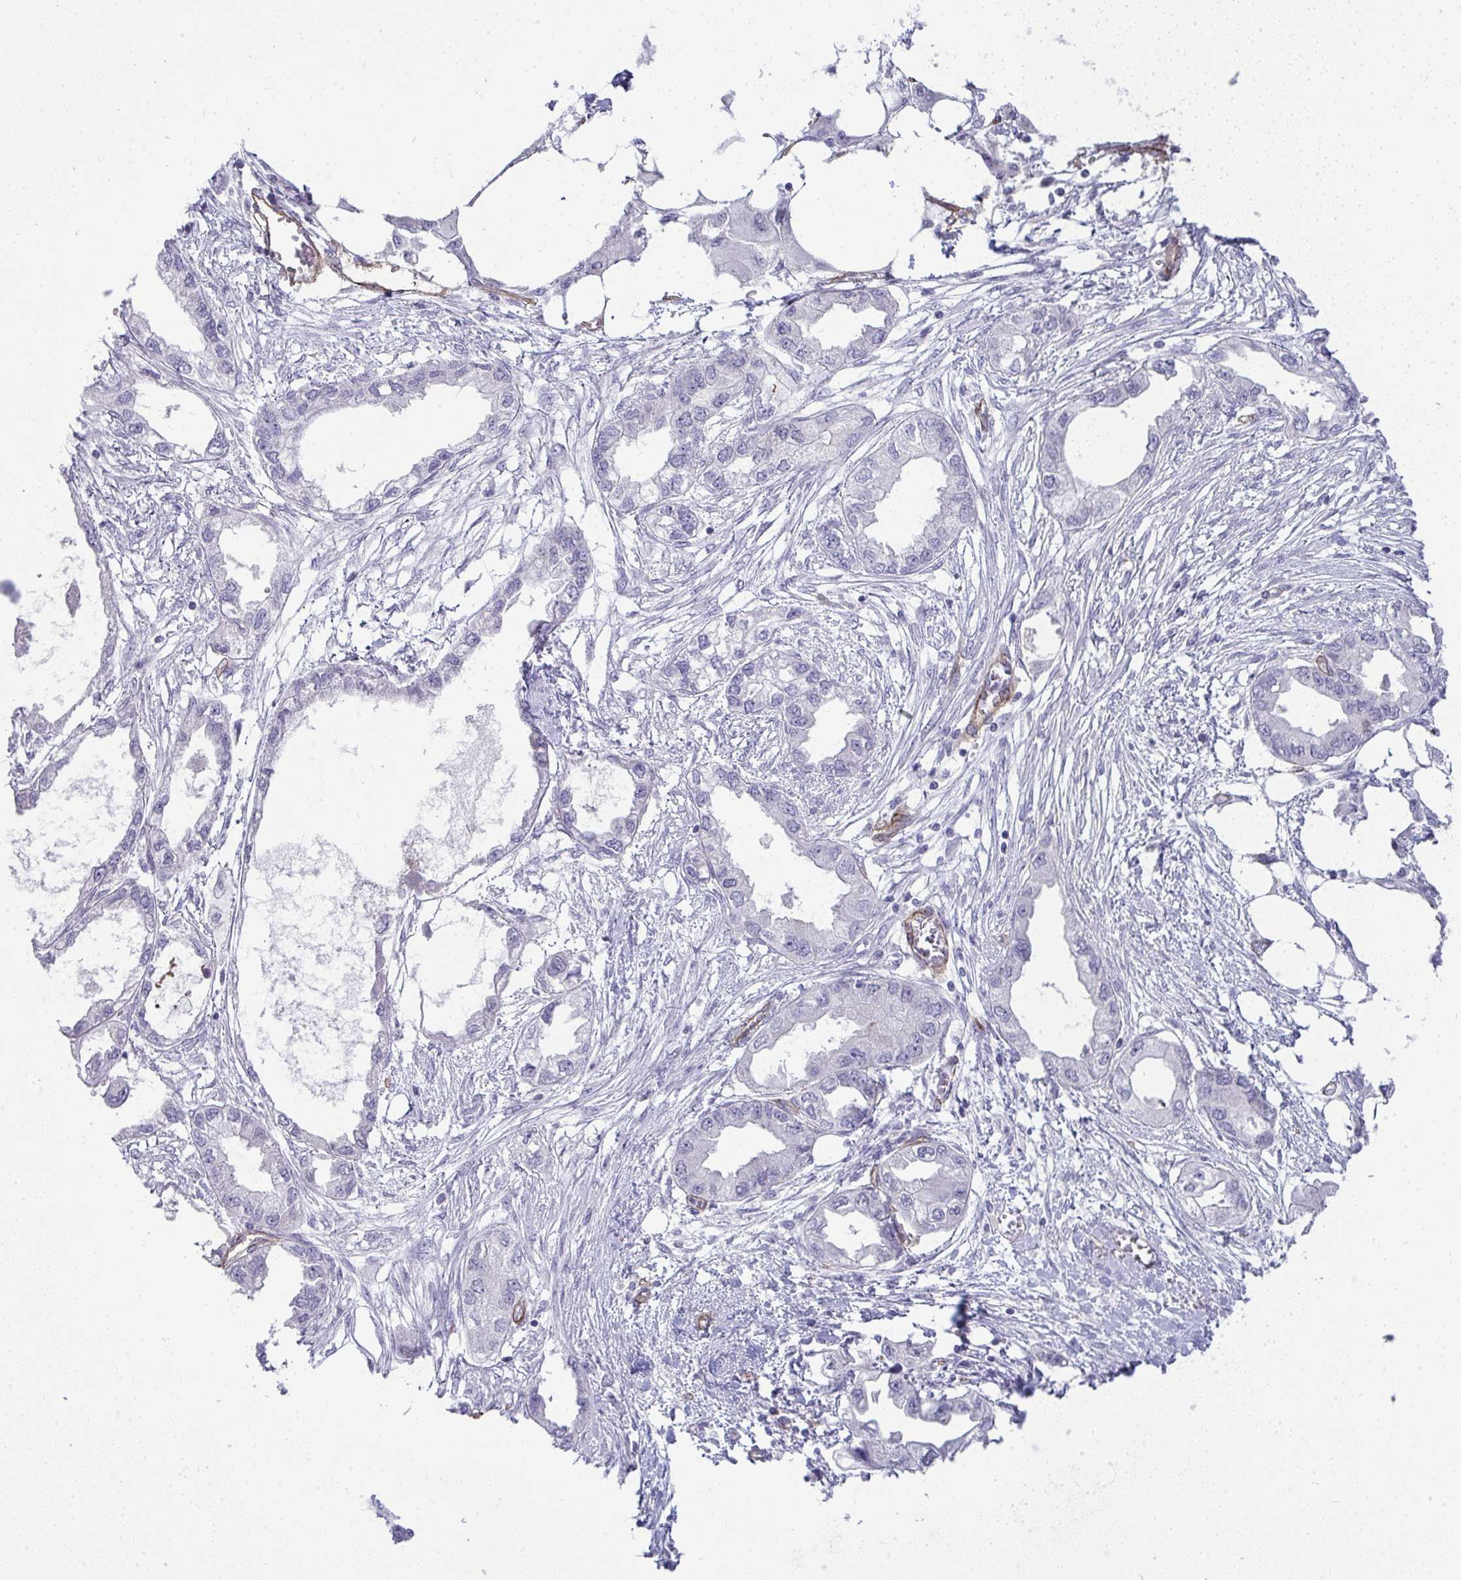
{"staining": {"intensity": "negative", "quantity": "none", "location": "none"}, "tissue": "endometrial cancer", "cell_type": "Tumor cells", "image_type": "cancer", "snomed": [{"axis": "morphology", "description": "Adenocarcinoma, NOS"}, {"axis": "morphology", "description": "Adenocarcinoma, metastatic, NOS"}, {"axis": "topography", "description": "Adipose tissue"}, {"axis": "topography", "description": "Endometrium"}], "caption": "A high-resolution histopathology image shows IHC staining of adenocarcinoma (endometrial), which exhibits no significant staining in tumor cells.", "gene": "UBE2S", "patient": {"sex": "female", "age": 67}}